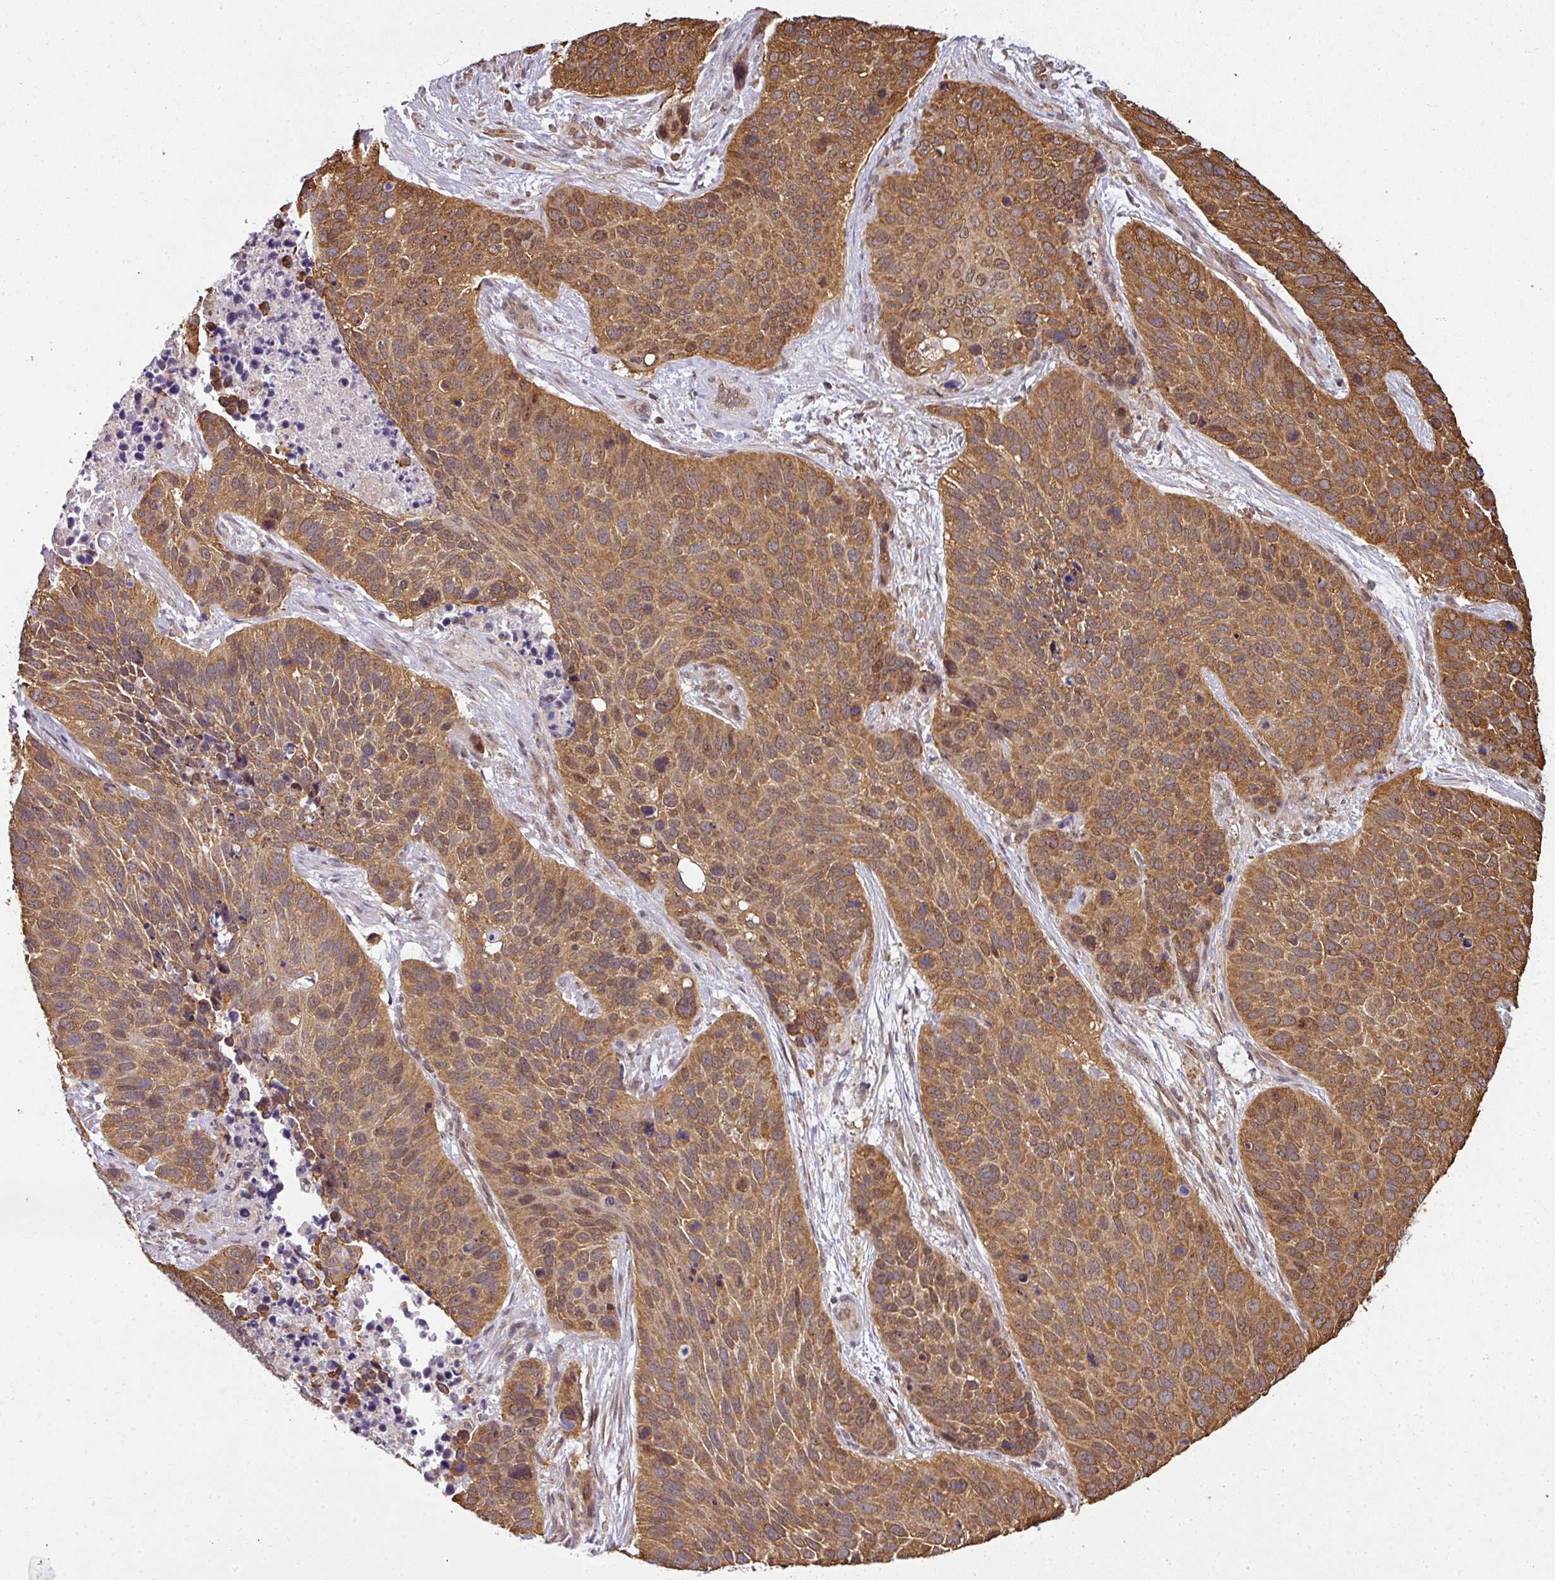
{"staining": {"intensity": "moderate", "quantity": ">75%", "location": "cytoplasmic/membranous,nuclear"}, "tissue": "lung cancer", "cell_type": "Tumor cells", "image_type": "cancer", "snomed": [{"axis": "morphology", "description": "Squamous cell carcinoma, NOS"}, {"axis": "topography", "description": "Lung"}], "caption": "Human squamous cell carcinoma (lung) stained with a brown dye displays moderate cytoplasmic/membranous and nuclear positive expression in about >75% of tumor cells.", "gene": "RBM4B", "patient": {"sex": "male", "age": 62}}